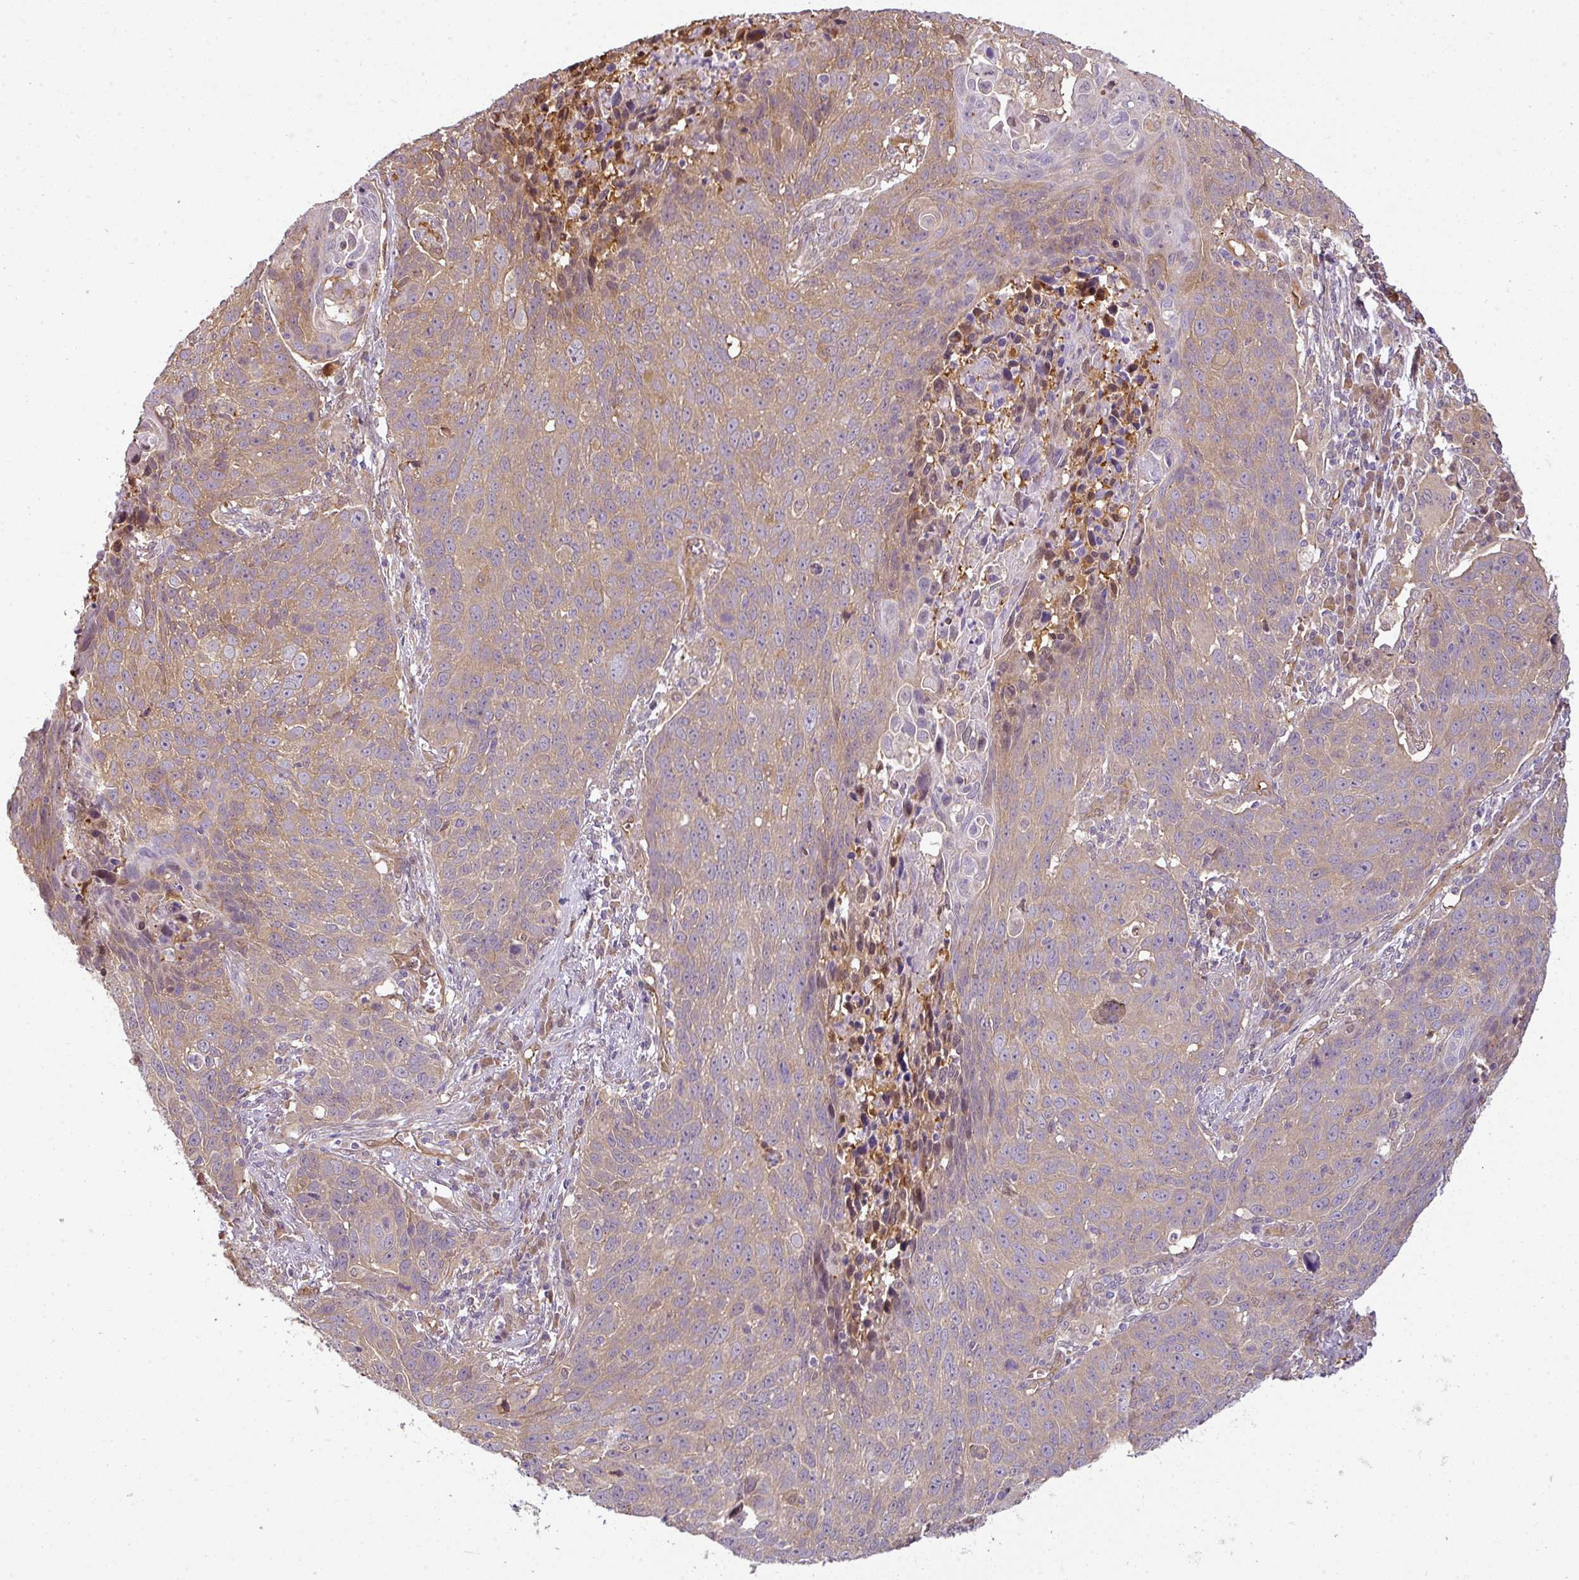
{"staining": {"intensity": "negative", "quantity": "none", "location": "none"}, "tissue": "lung cancer", "cell_type": "Tumor cells", "image_type": "cancer", "snomed": [{"axis": "morphology", "description": "Squamous cell carcinoma, NOS"}, {"axis": "topography", "description": "Lung"}], "caption": "The photomicrograph demonstrates no significant positivity in tumor cells of lung squamous cell carcinoma. (DAB immunohistochemistry (IHC) with hematoxylin counter stain).", "gene": "ANKRD18A", "patient": {"sex": "male", "age": 78}}